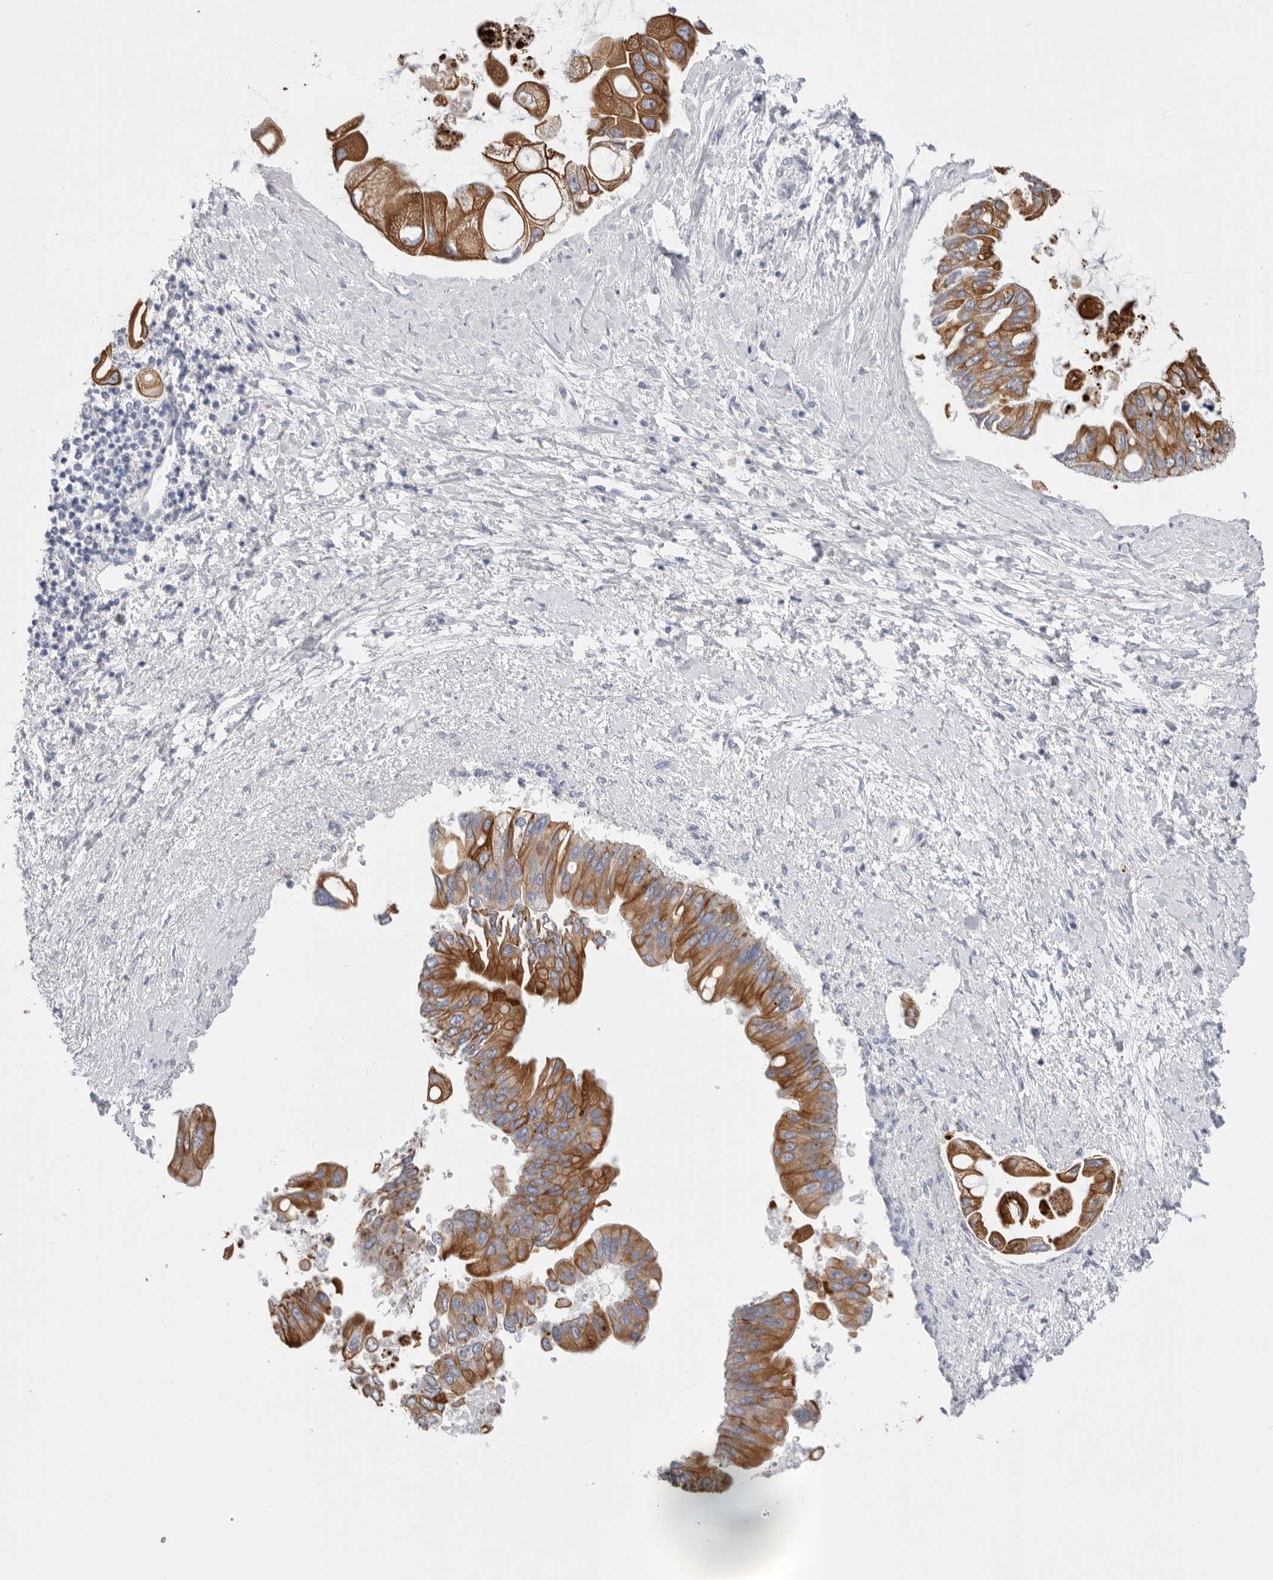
{"staining": {"intensity": "moderate", "quantity": ">75%", "location": "cytoplasmic/membranous"}, "tissue": "liver cancer", "cell_type": "Tumor cells", "image_type": "cancer", "snomed": [{"axis": "morphology", "description": "Cholangiocarcinoma"}, {"axis": "topography", "description": "Liver"}], "caption": "This photomicrograph demonstrates immunohistochemistry (IHC) staining of human cholangiocarcinoma (liver), with medium moderate cytoplasmic/membranous expression in approximately >75% of tumor cells.", "gene": "MTFR1L", "patient": {"sex": "male", "age": 50}}